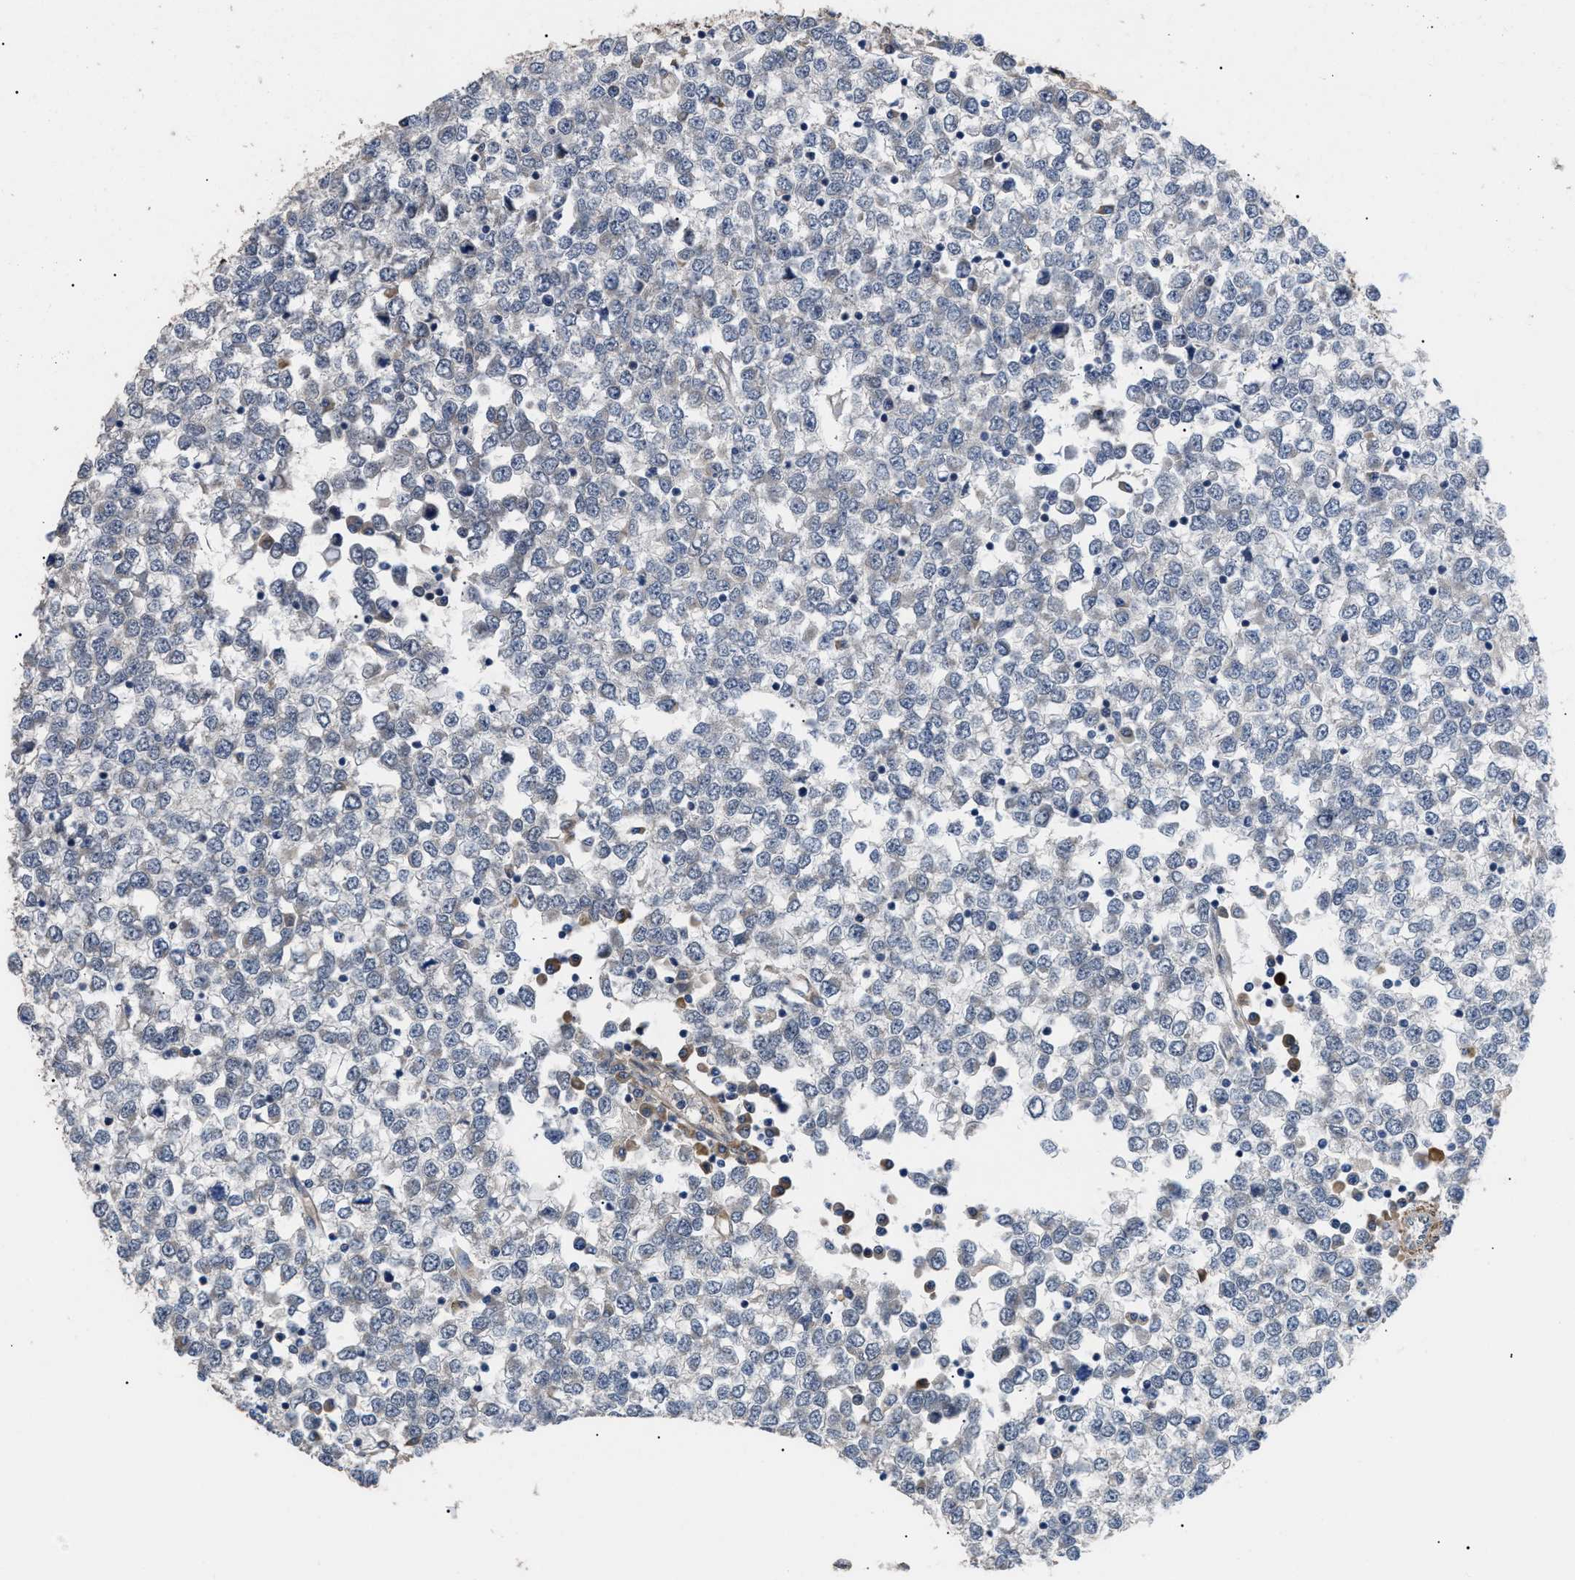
{"staining": {"intensity": "negative", "quantity": "none", "location": "none"}, "tissue": "testis cancer", "cell_type": "Tumor cells", "image_type": "cancer", "snomed": [{"axis": "morphology", "description": "Seminoma, NOS"}, {"axis": "topography", "description": "Testis"}], "caption": "Micrograph shows no protein expression in tumor cells of testis cancer (seminoma) tissue.", "gene": "MYO10", "patient": {"sex": "male", "age": 65}}